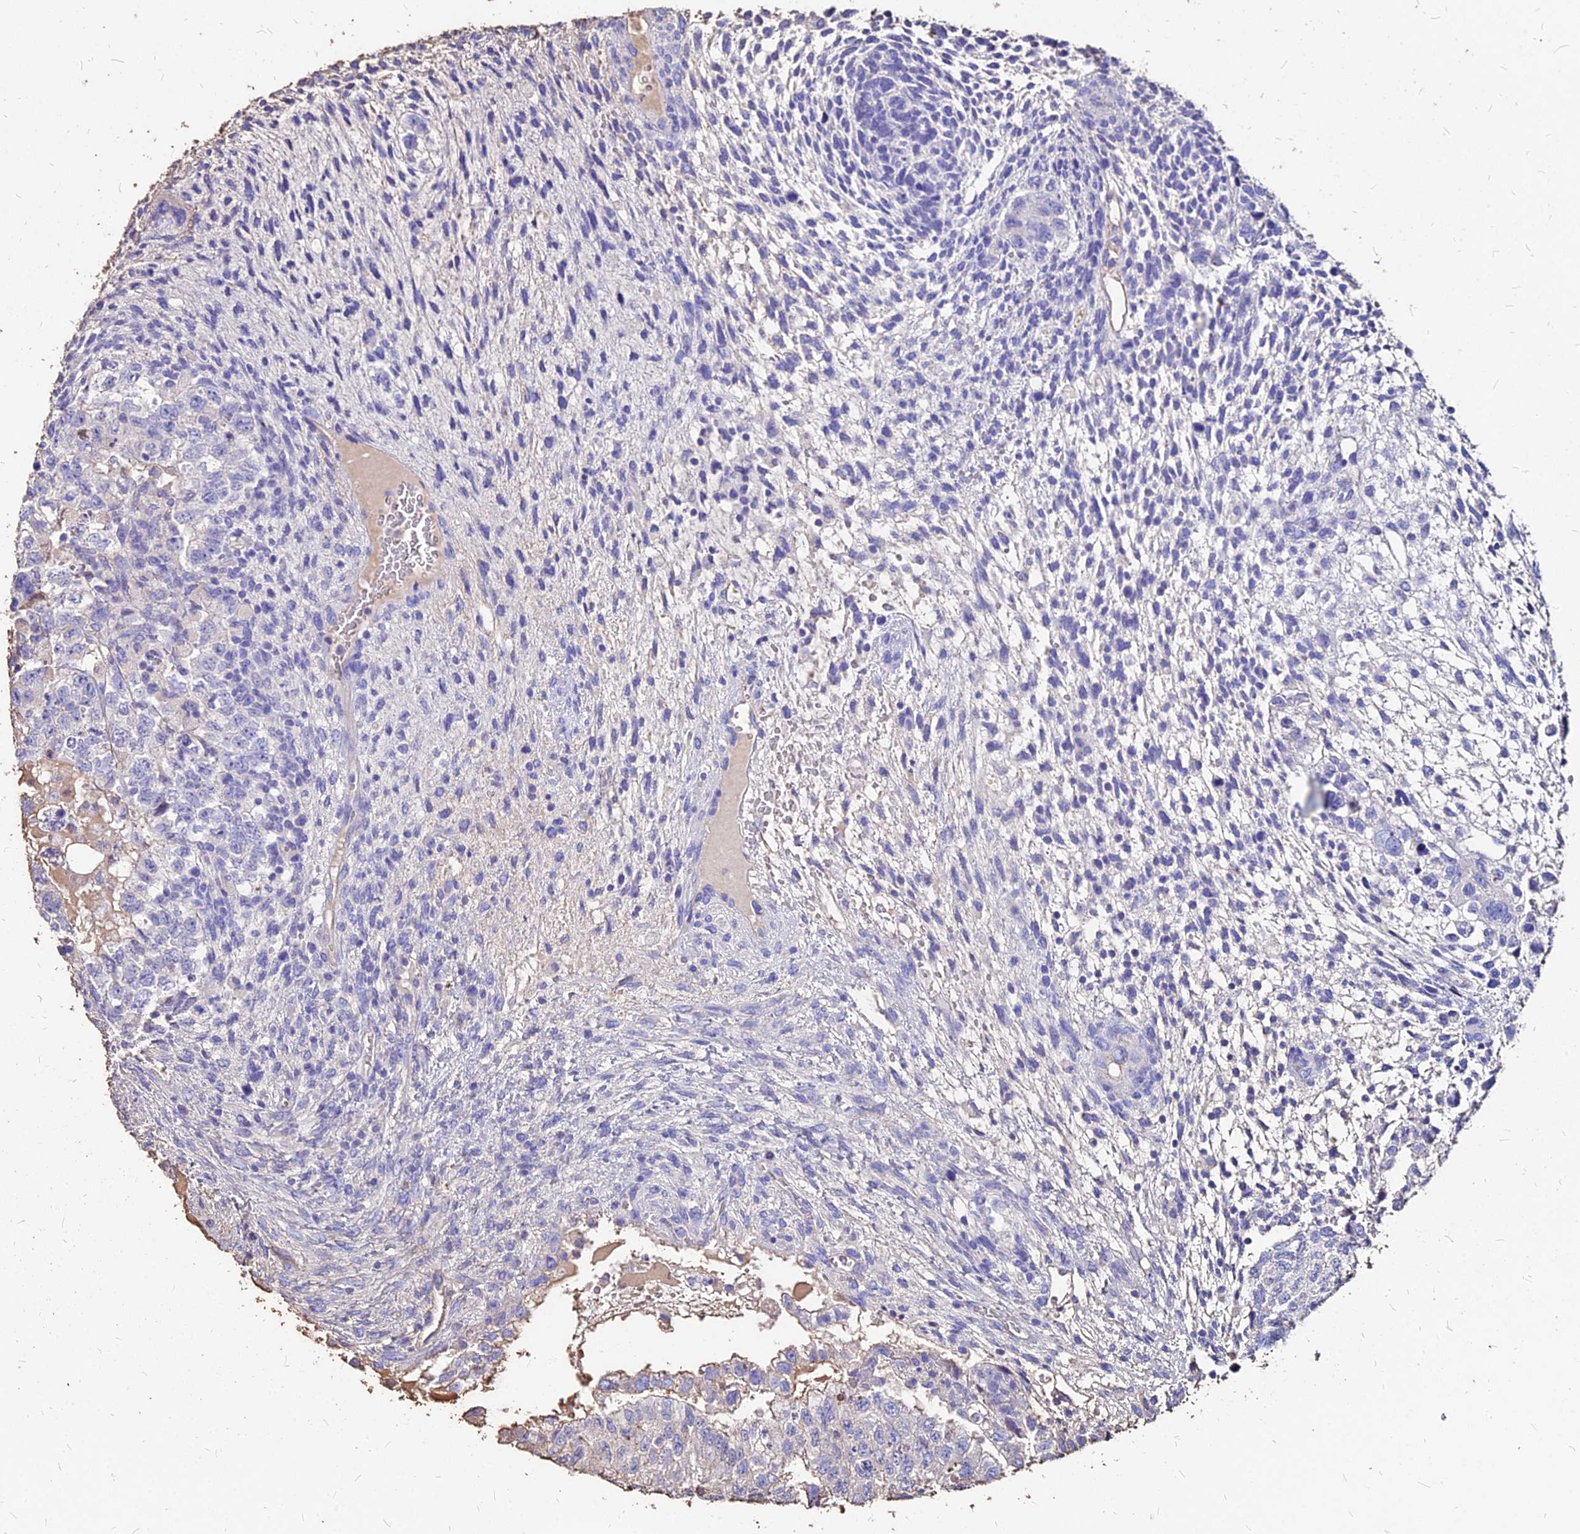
{"staining": {"intensity": "negative", "quantity": "none", "location": "none"}, "tissue": "testis cancer", "cell_type": "Tumor cells", "image_type": "cancer", "snomed": [{"axis": "morphology", "description": "Normal tissue, NOS"}, {"axis": "morphology", "description": "Carcinoma, Embryonal, NOS"}, {"axis": "topography", "description": "Testis"}], "caption": "A high-resolution photomicrograph shows immunohistochemistry (IHC) staining of embryonal carcinoma (testis), which displays no significant expression in tumor cells.", "gene": "NME5", "patient": {"sex": "male", "age": 36}}